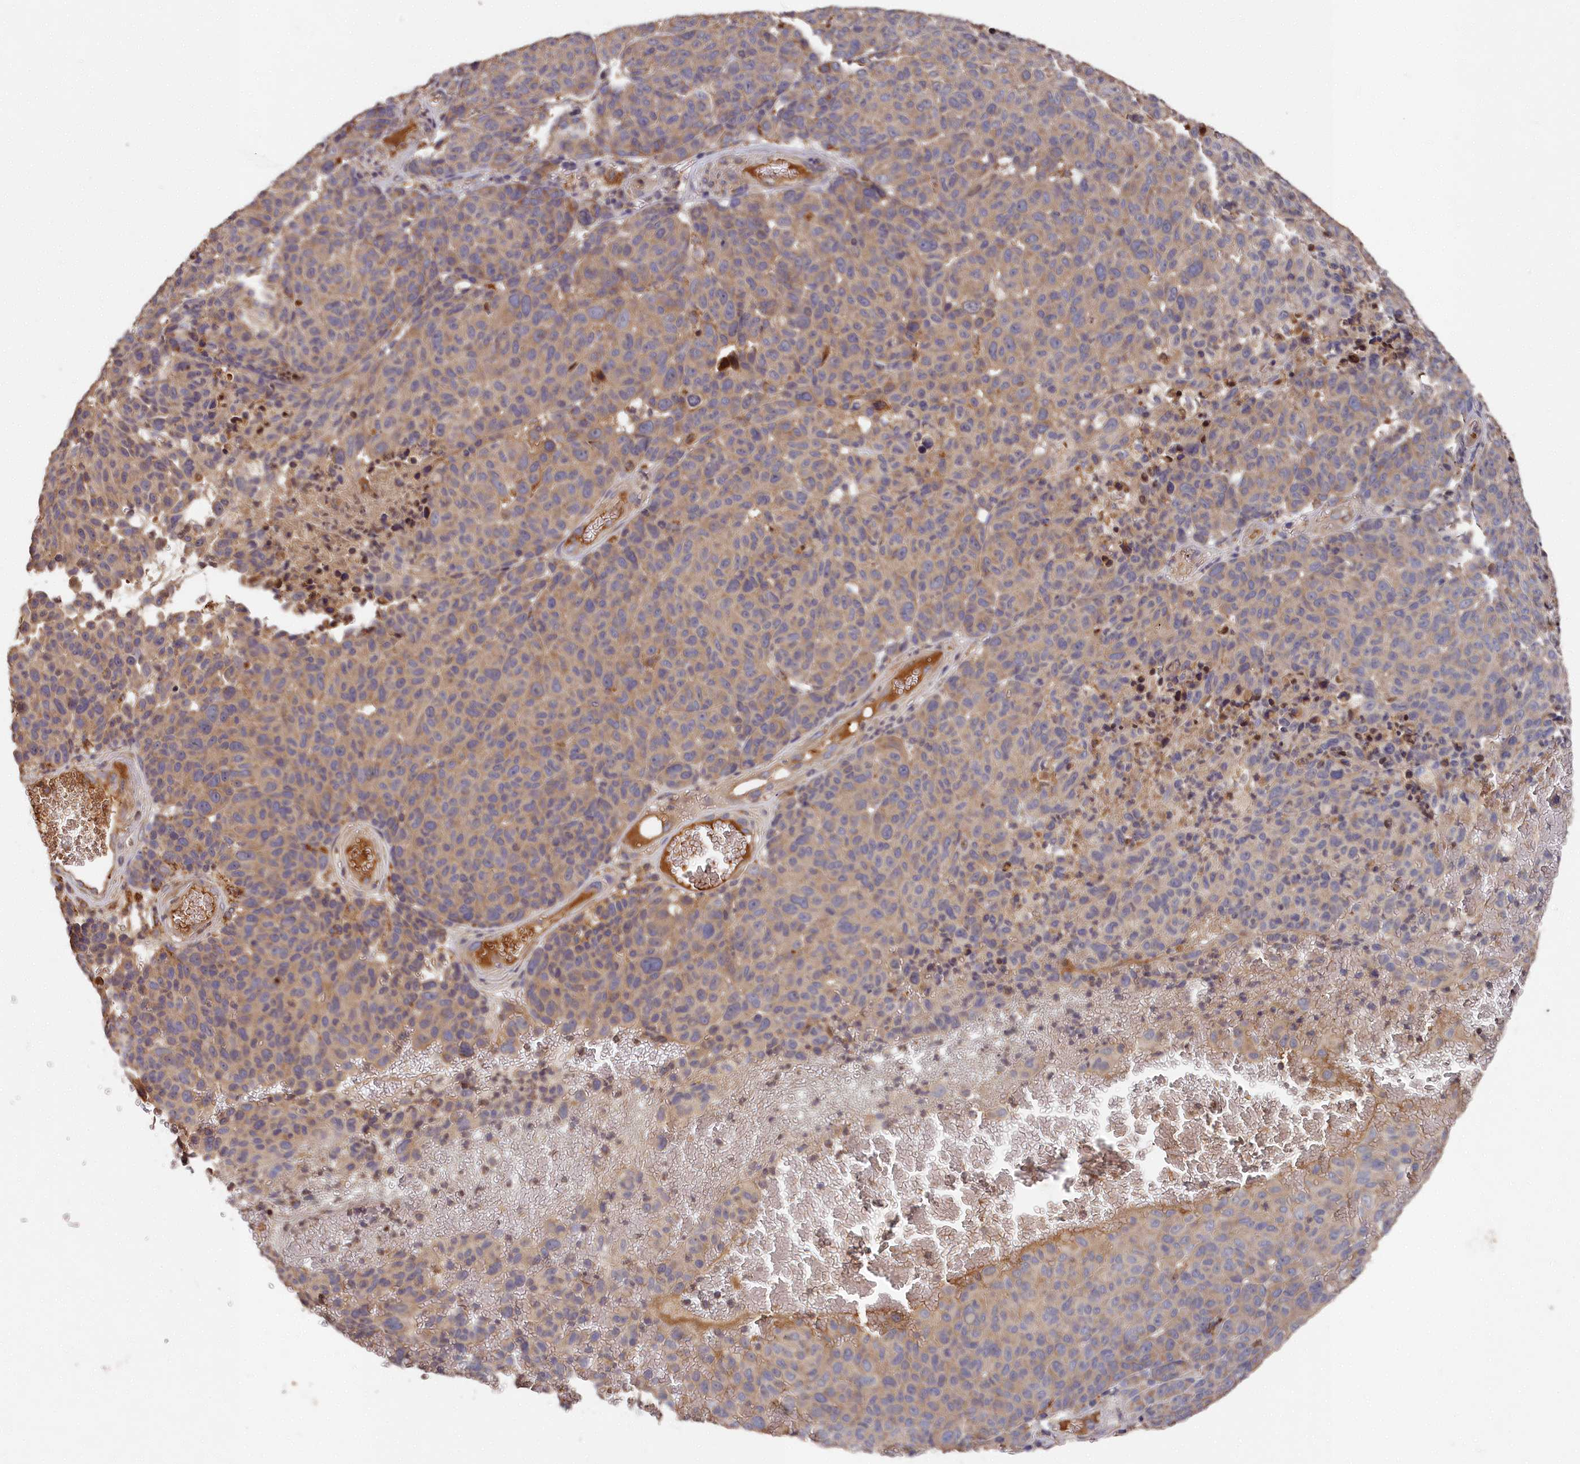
{"staining": {"intensity": "negative", "quantity": "none", "location": "none"}, "tissue": "melanoma", "cell_type": "Tumor cells", "image_type": "cancer", "snomed": [{"axis": "morphology", "description": "Malignant melanoma, NOS"}, {"axis": "topography", "description": "Skin"}], "caption": "This is an immunohistochemistry (IHC) photomicrograph of malignant melanoma. There is no positivity in tumor cells.", "gene": "DHRS11", "patient": {"sex": "male", "age": 49}}